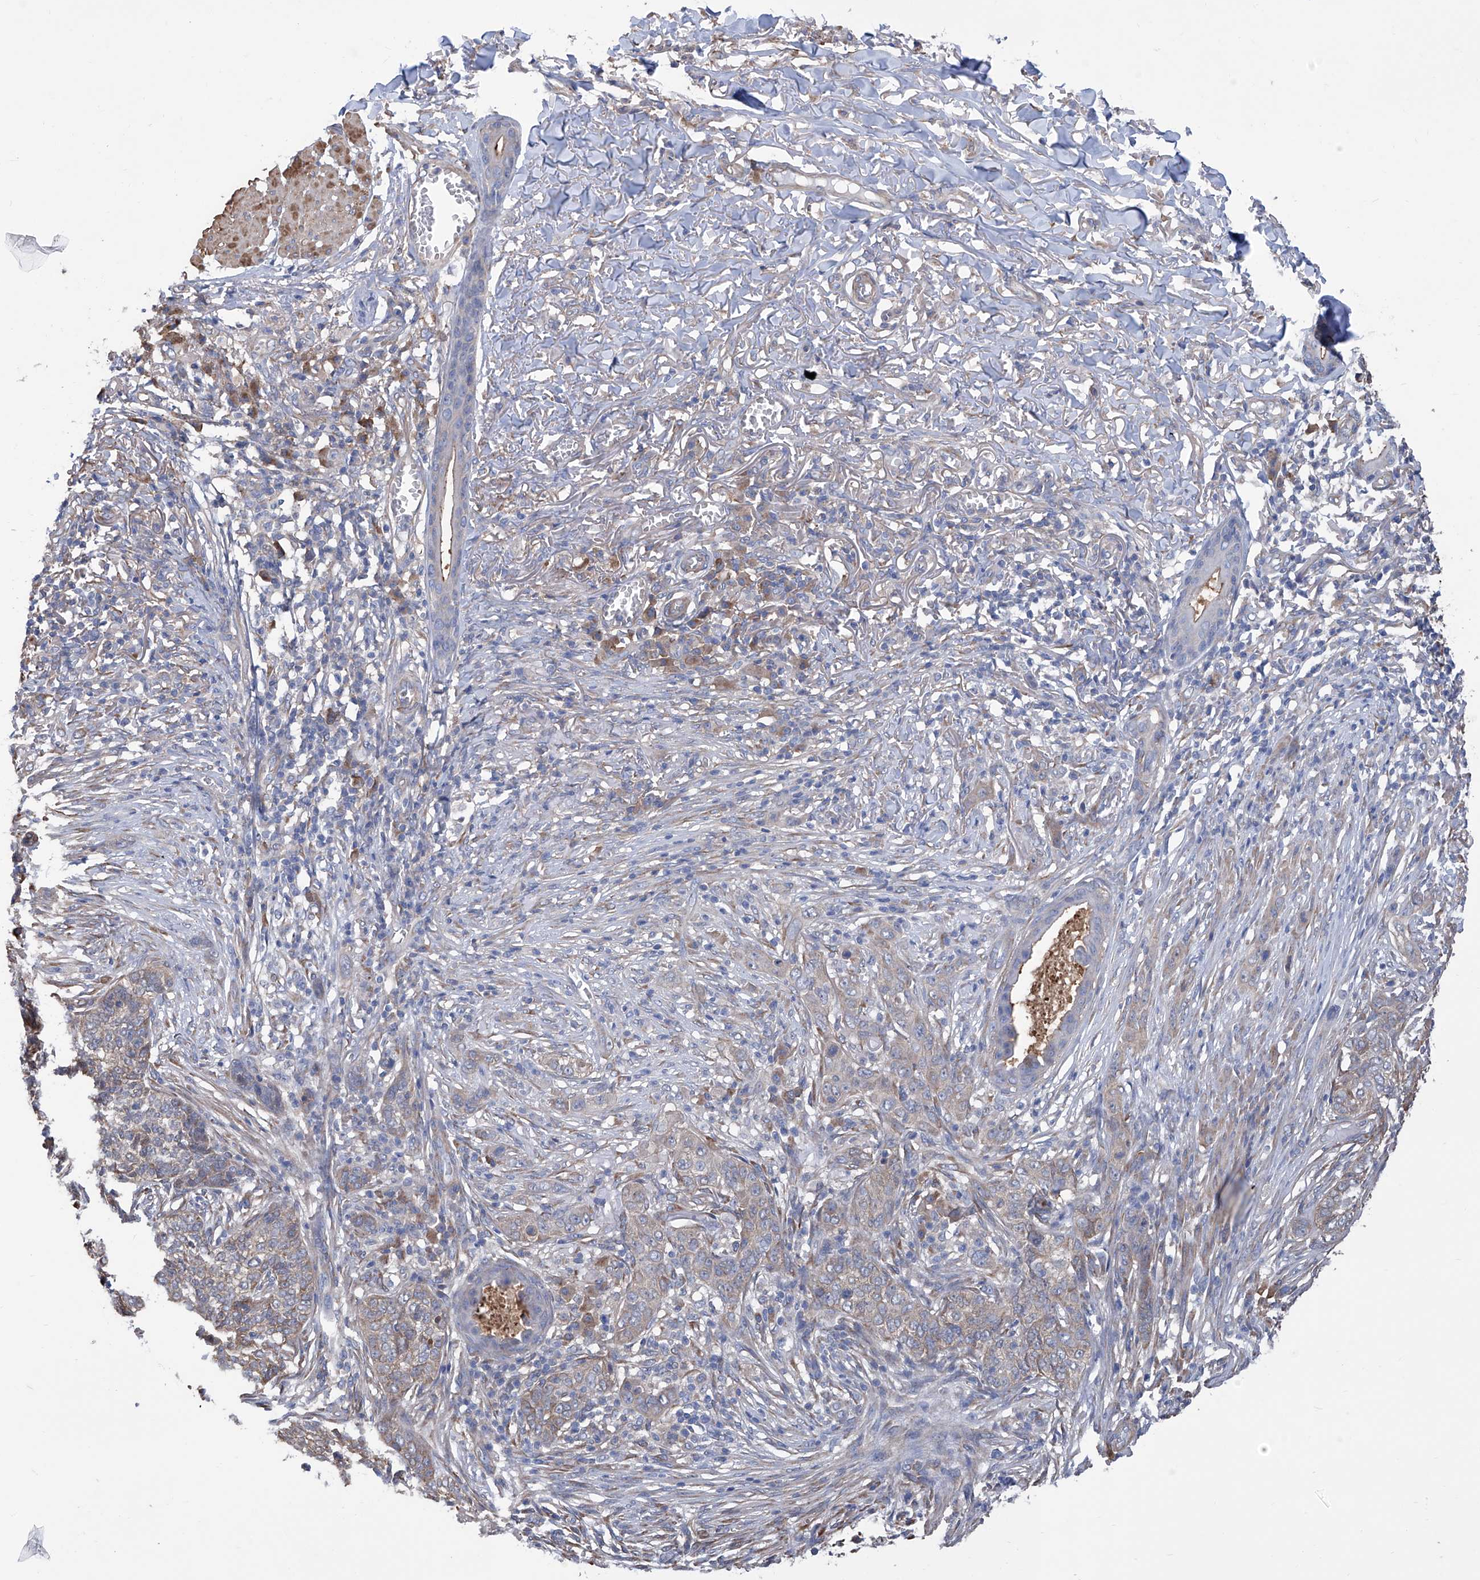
{"staining": {"intensity": "moderate", "quantity": ">75%", "location": "cytoplasmic/membranous"}, "tissue": "skin cancer", "cell_type": "Tumor cells", "image_type": "cancer", "snomed": [{"axis": "morphology", "description": "Basal cell carcinoma"}, {"axis": "topography", "description": "Skin"}], "caption": "Protein expression analysis of basal cell carcinoma (skin) reveals moderate cytoplasmic/membranous expression in about >75% of tumor cells.", "gene": "SMS", "patient": {"sex": "male", "age": 85}}